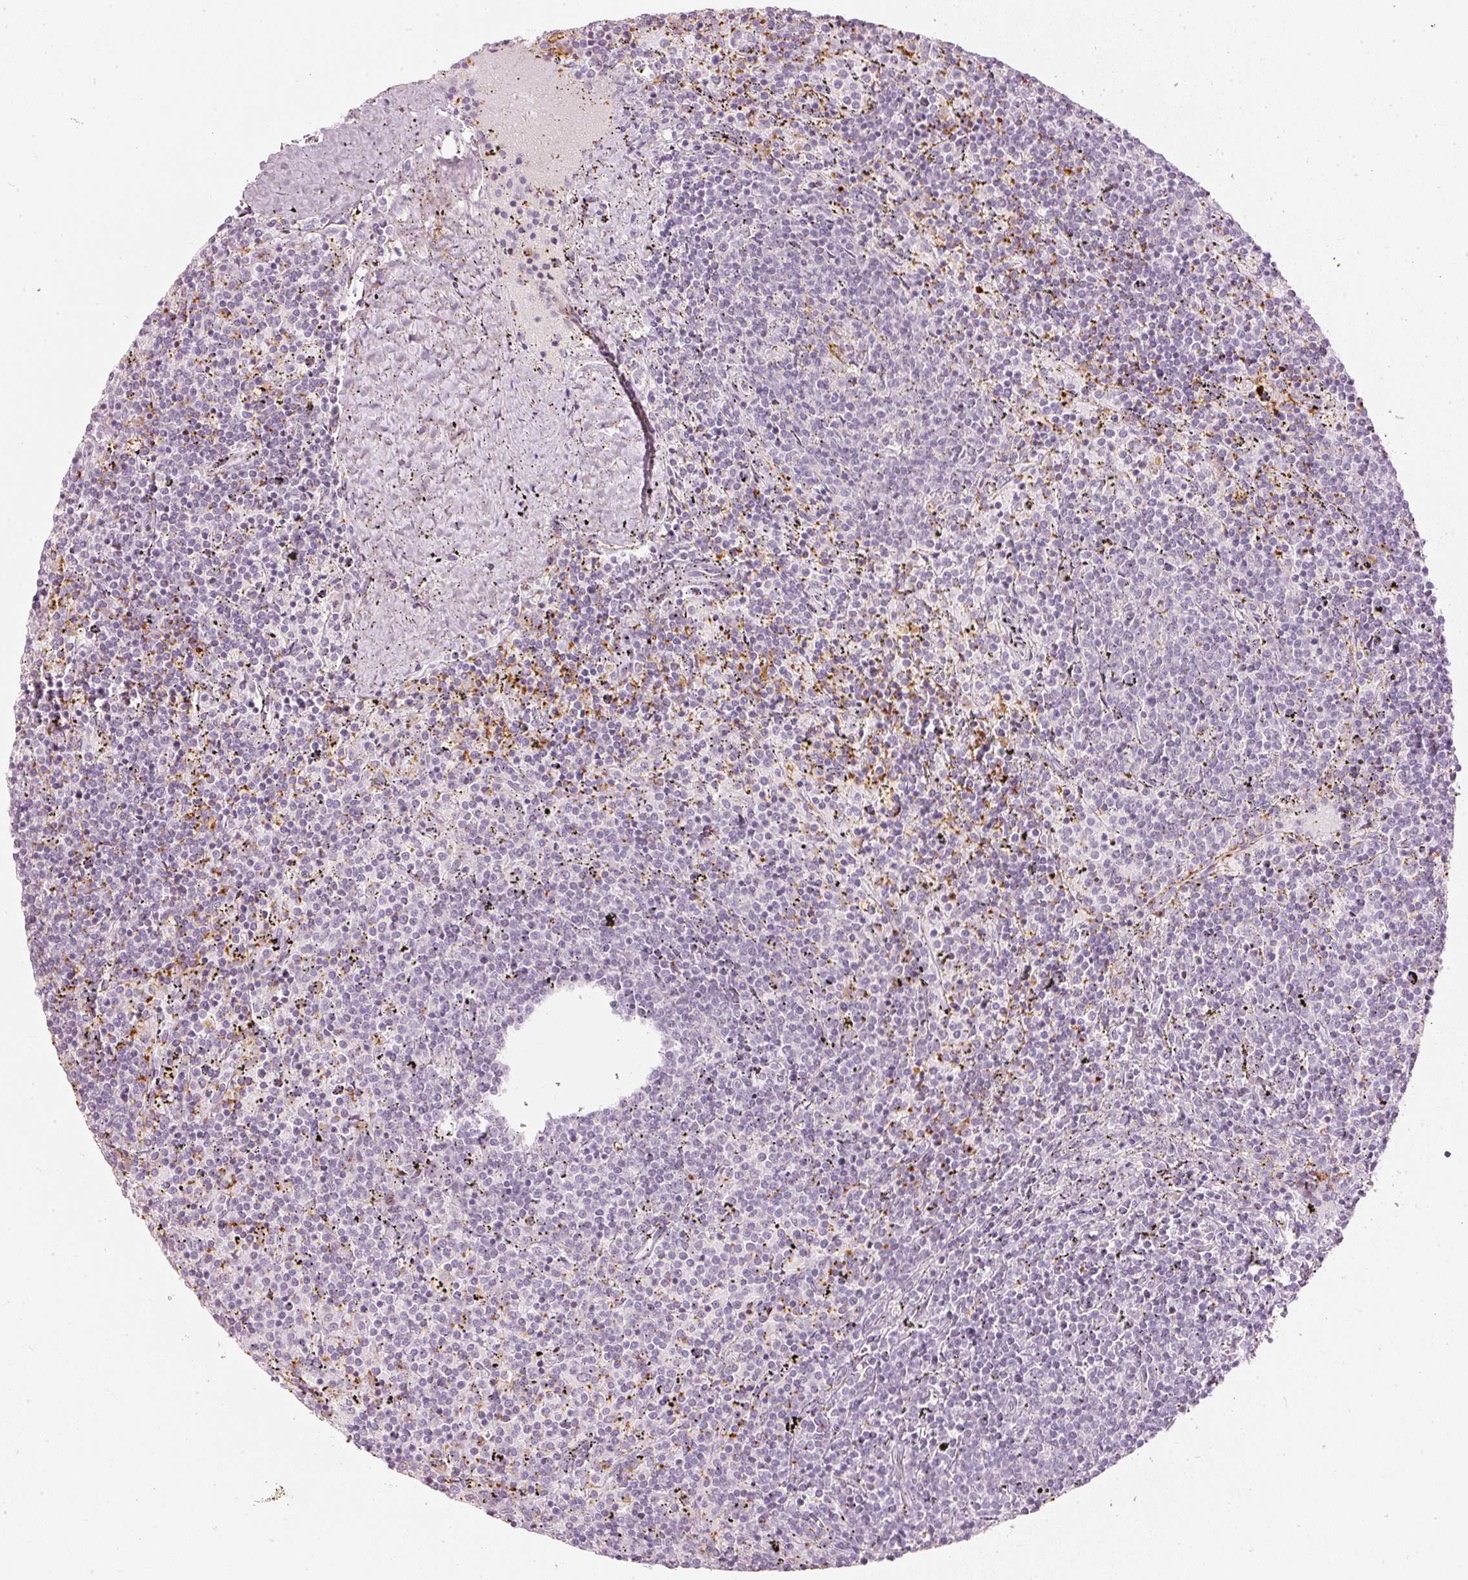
{"staining": {"intensity": "negative", "quantity": "none", "location": "none"}, "tissue": "lymphoma", "cell_type": "Tumor cells", "image_type": "cancer", "snomed": [{"axis": "morphology", "description": "Malignant lymphoma, non-Hodgkin's type, Low grade"}, {"axis": "topography", "description": "Spleen"}], "caption": "This photomicrograph is of malignant lymphoma, non-Hodgkin's type (low-grade) stained with IHC to label a protein in brown with the nuclei are counter-stained blue. There is no positivity in tumor cells.", "gene": "LECT2", "patient": {"sex": "female", "age": 50}}